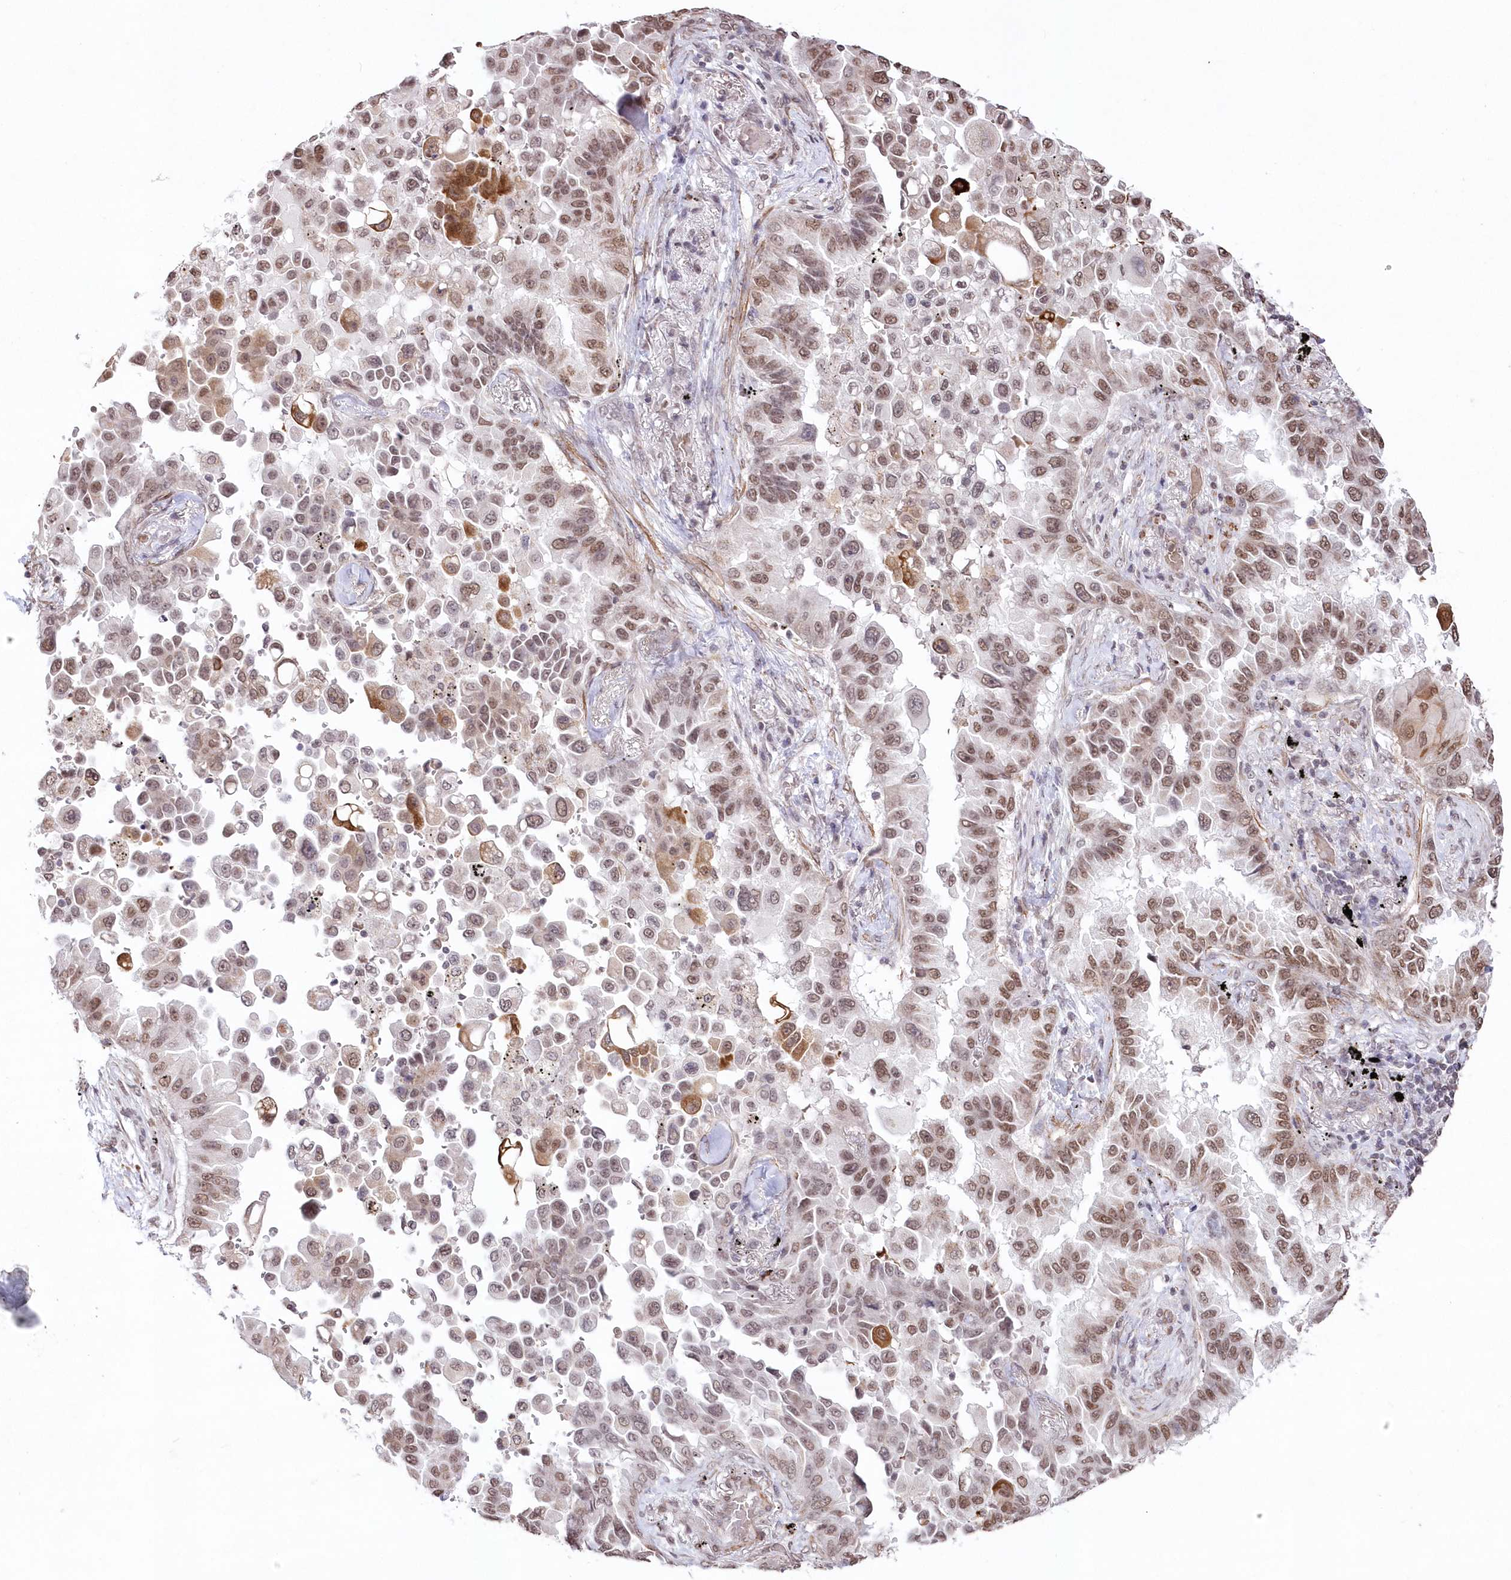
{"staining": {"intensity": "moderate", "quantity": "25%-75%", "location": "cytoplasmic/membranous,nuclear"}, "tissue": "lung cancer", "cell_type": "Tumor cells", "image_type": "cancer", "snomed": [{"axis": "morphology", "description": "Adenocarcinoma, NOS"}, {"axis": "topography", "description": "Lung"}], "caption": "DAB immunohistochemical staining of human lung adenocarcinoma demonstrates moderate cytoplasmic/membranous and nuclear protein expression in approximately 25%-75% of tumor cells. The staining was performed using DAB to visualize the protein expression in brown, while the nuclei were stained in blue with hematoxylin (Magnification: 20x).", "gene": "RBM27", "patient": {"sex": "female", "age": 67}}